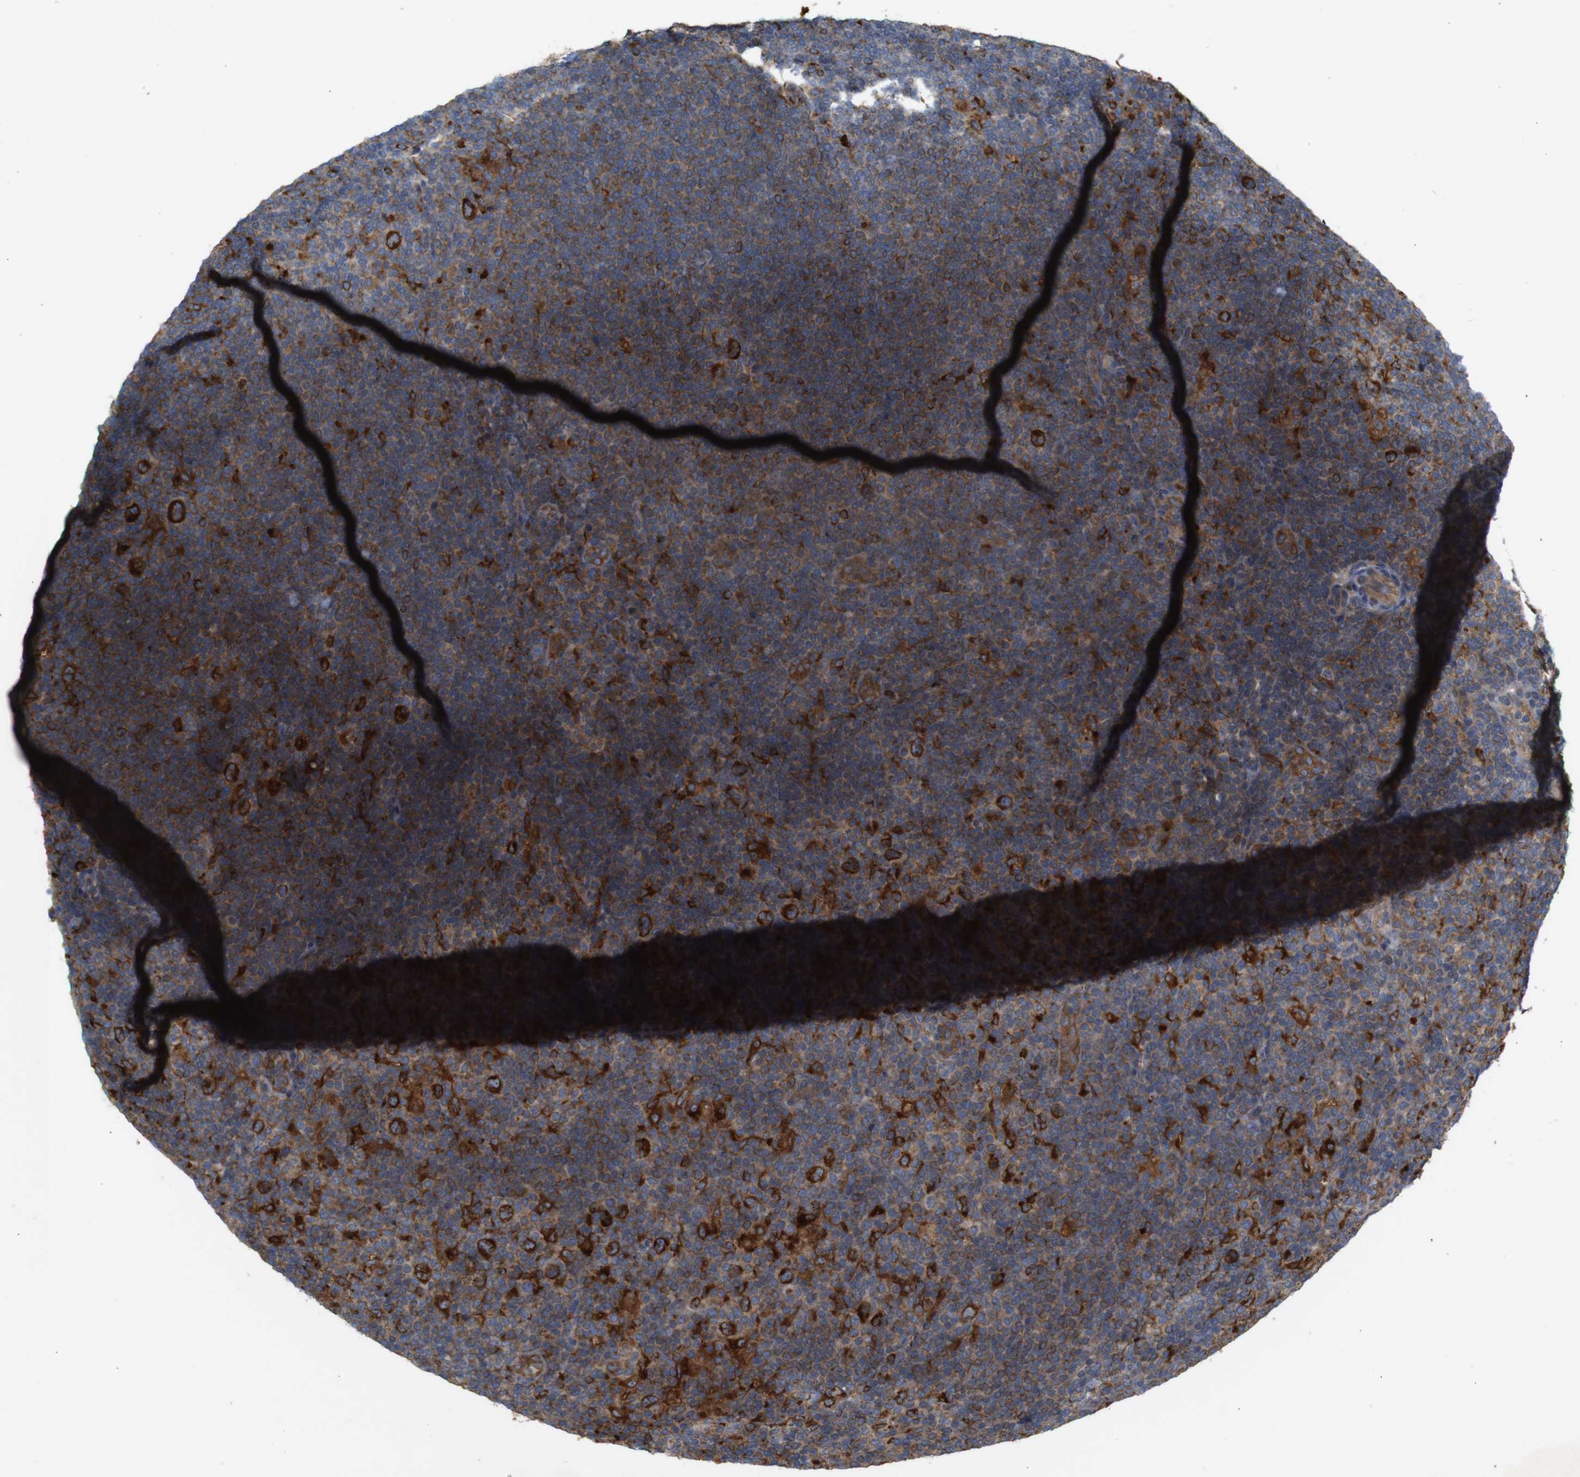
{"staining": {"intensity": "strong", "quantity": ">75%", "location": "cytoplasmic/membranous"}, "tissue": "lymphoma", "cell_type": "Tumor cells", "image_type": "cancer", "snomed": [{"axis": "morphology", "description": "Hodgkin's disease, NOS"}, {"axis": "topography", "description": "Lymph node"}], "caption": "Immunohistochemistry image of human lymphoma stained for a protein (brown), which demonstrates high levels of strong cytoplasmic/membranous positivity in approximately >75% of tumor cells.", "gene": "PTPN1", "patient": {"sex": "female", "age": 57}}